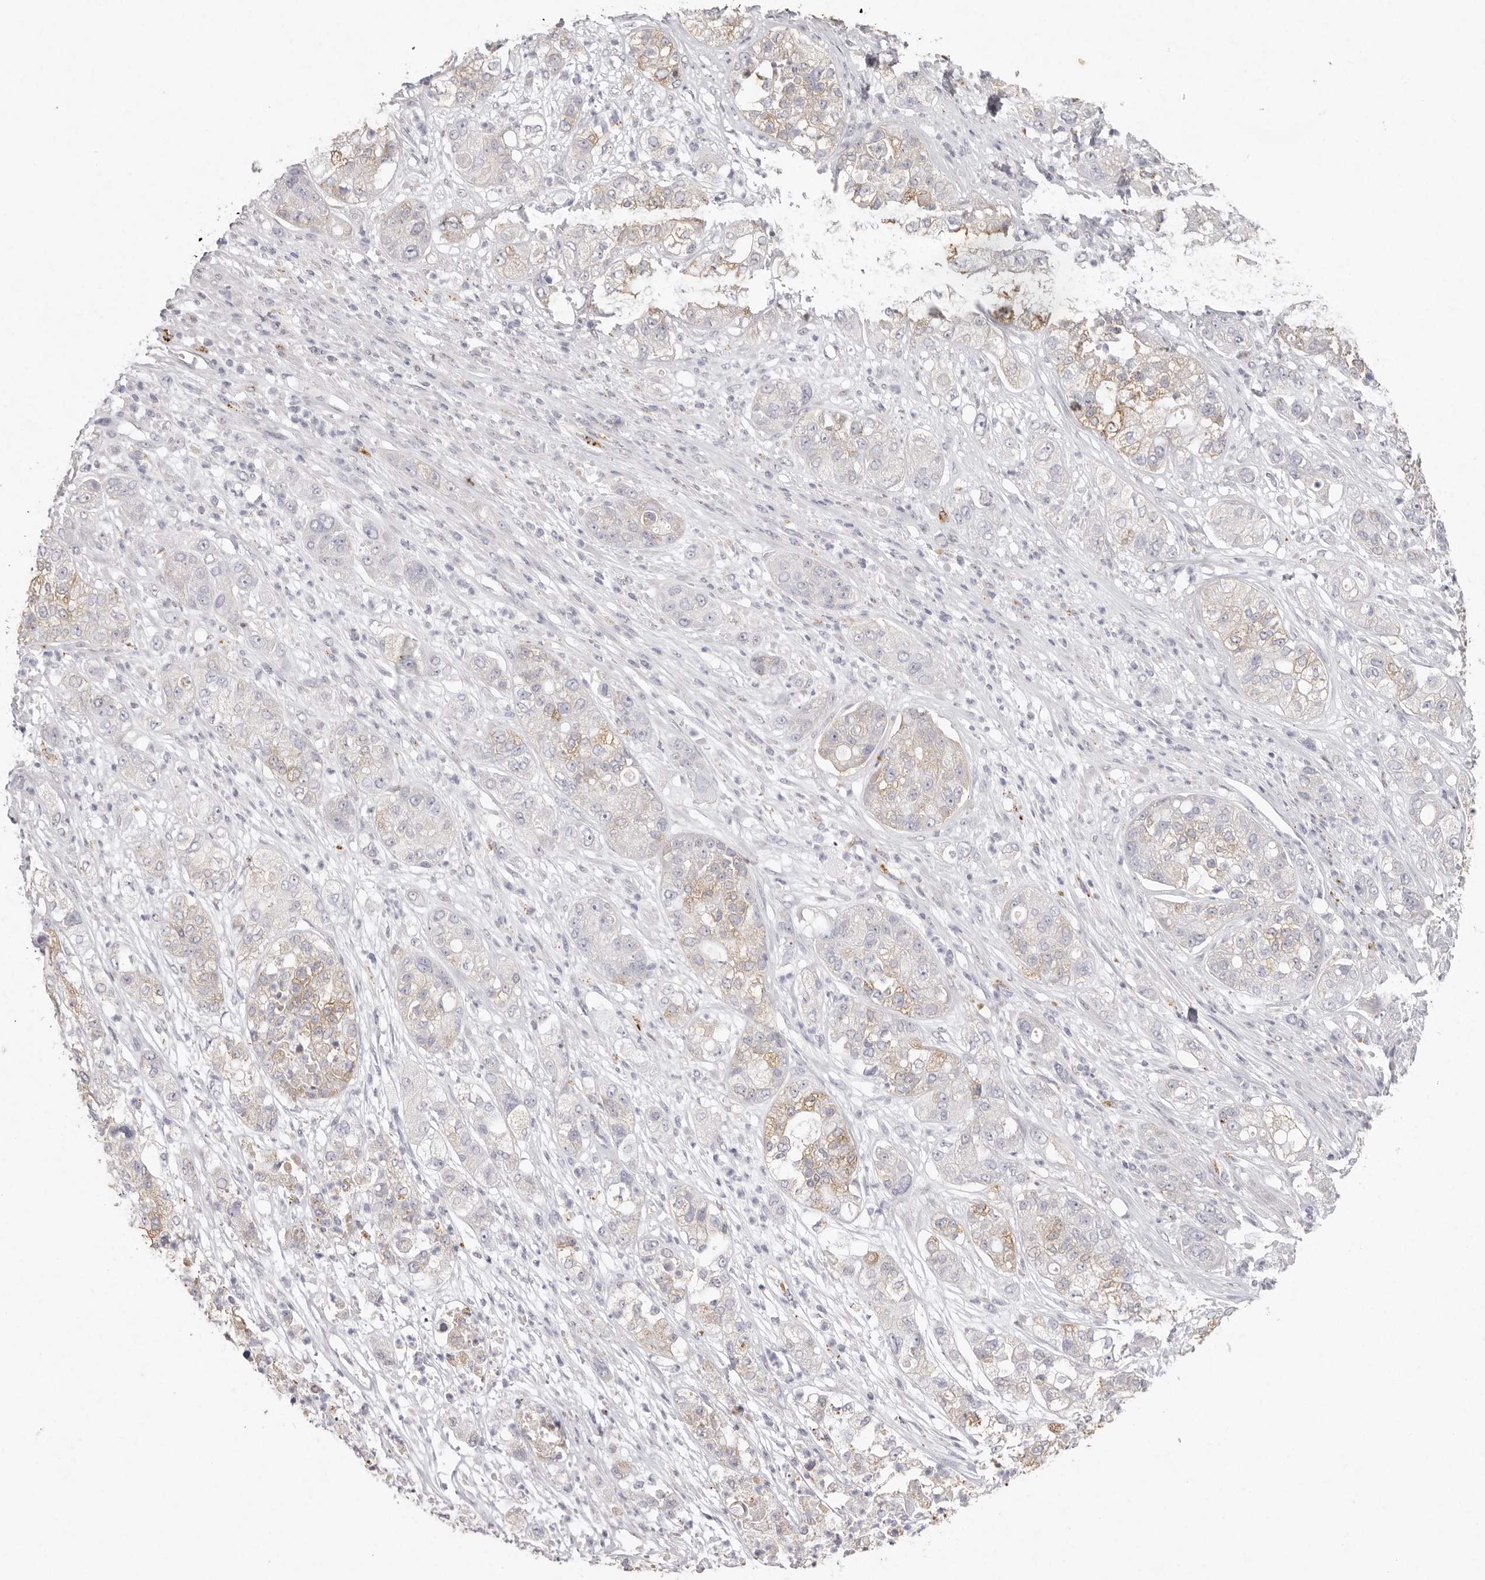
{"staining": {"intensity": "weak", "quantity": "25%-75%", "location": "cytoplasmic/membranous"}, "tissue": "pancreatic cancer", "cell_type": "Tumor cells", "image_type": "cancer", "snomed": [{"axis": "morphology", "description": "Adenocarcinoma, NOS"}, {"axis": "topography", "description": "Pancreas"}], "caption": "Immunohistochemical staining of human pancreatic cancer exhibits weak cytoplasmic/membranous protein expression in about 25%-75% of tumor cells.", "gene": "FAM185A", "patient": {"sex": "female", "age": 78}}